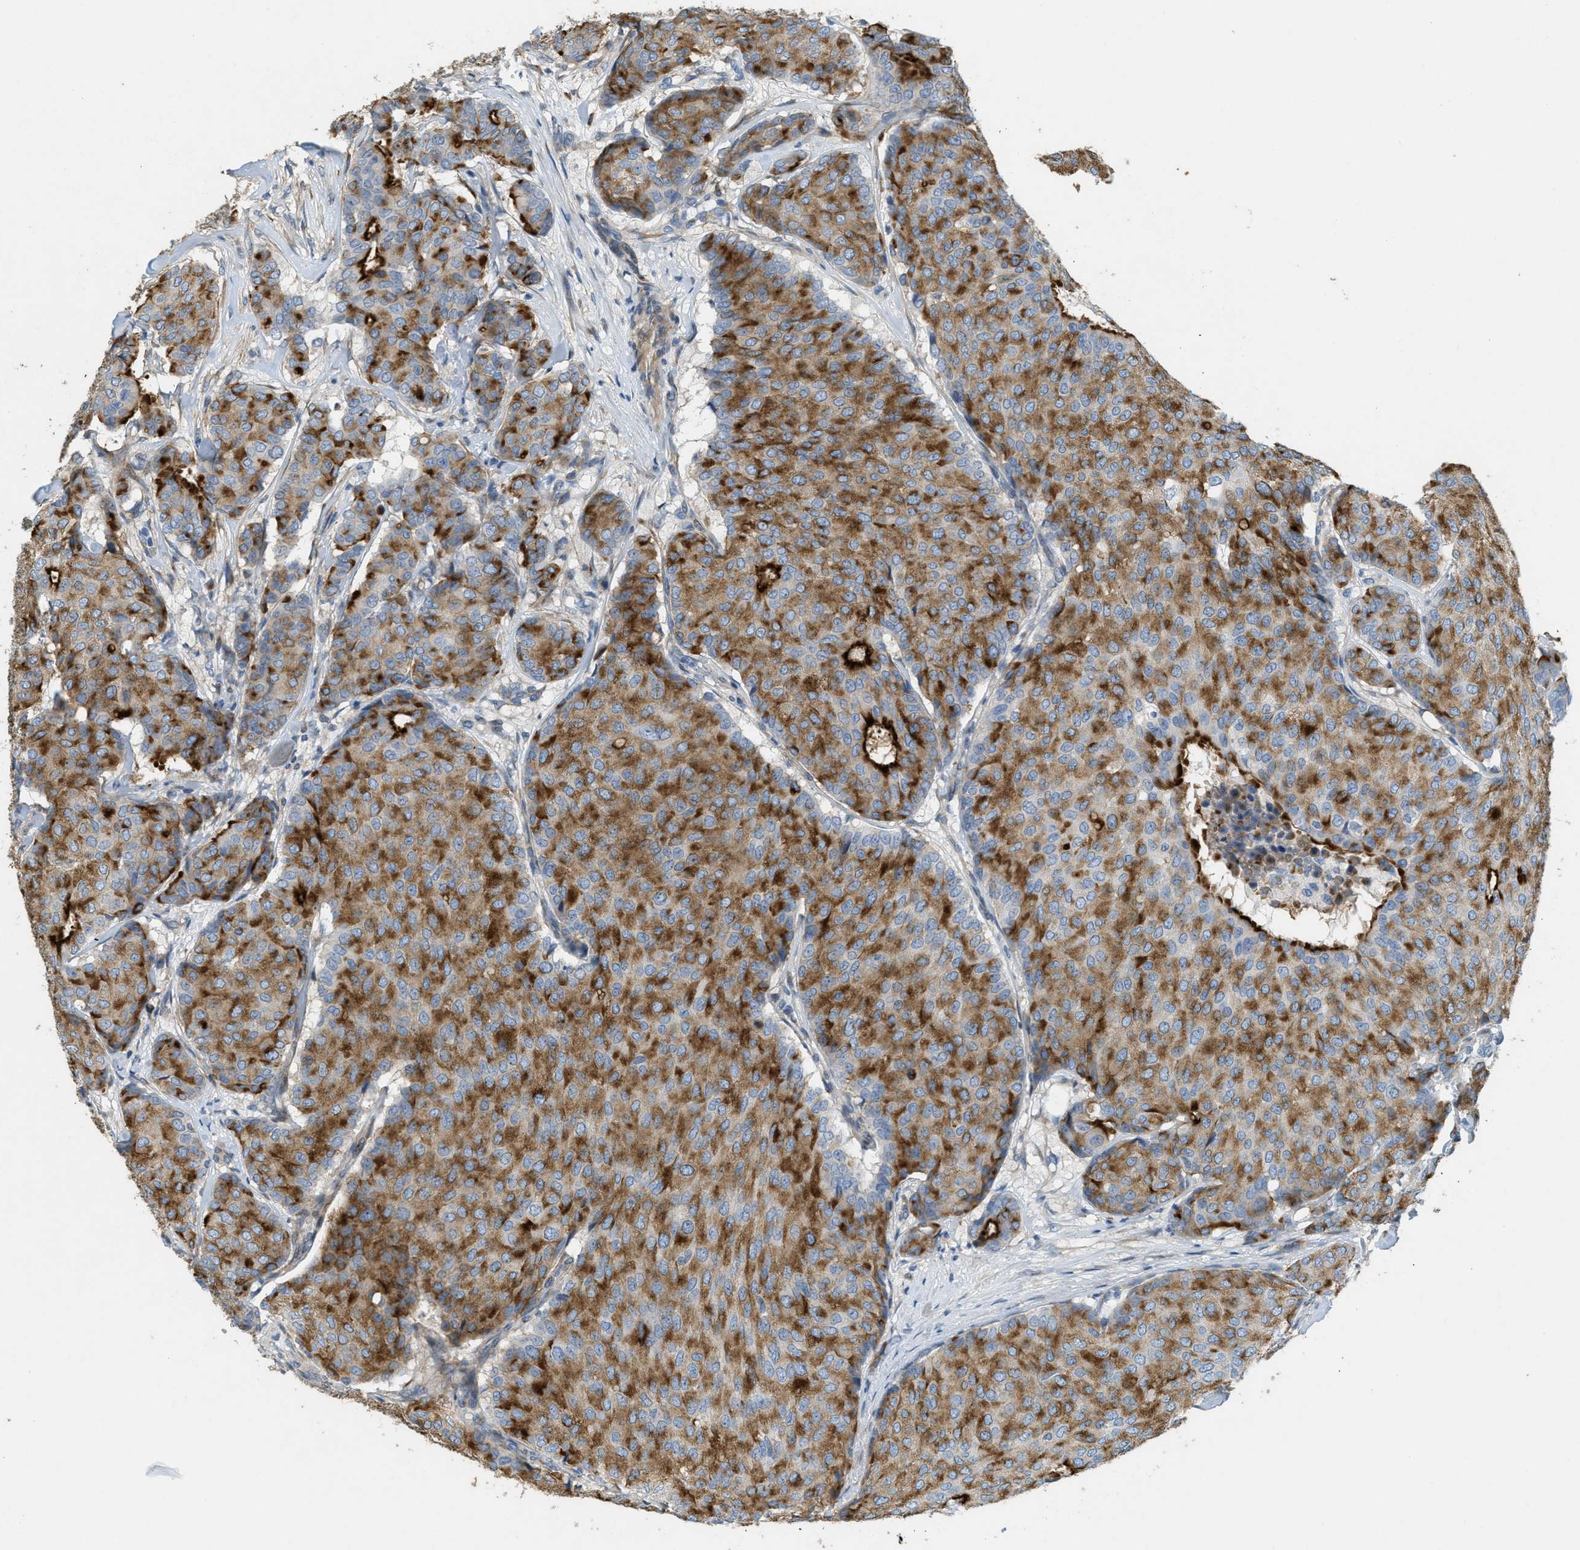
{"staining": {"intensity": "strong", "quantity": ">75%", "location": "cytoplasmic/membranous"}, "tissue": "breast cancer", "cell_type": "Tumor cells", "image_type": "cancer", "snomed": [{"axis": "morphology", "description": "Duct carcinoma"}, {"axis": "topography", "description": "Breast"}], "caption": "A high amount of strong cytoplasmic/membranous positivity is appreciated in approximately >75% of tumor cells in intraductal carcinoma (breast) tissue. The staining was performed using DAB (3,3'-diaminobenzidine), with brown indicating positive protein expression. Nuclei are stained blue with hematoxylin.", "gene": "ADCY5", "patient": {"sex": "female", "age": 75}}